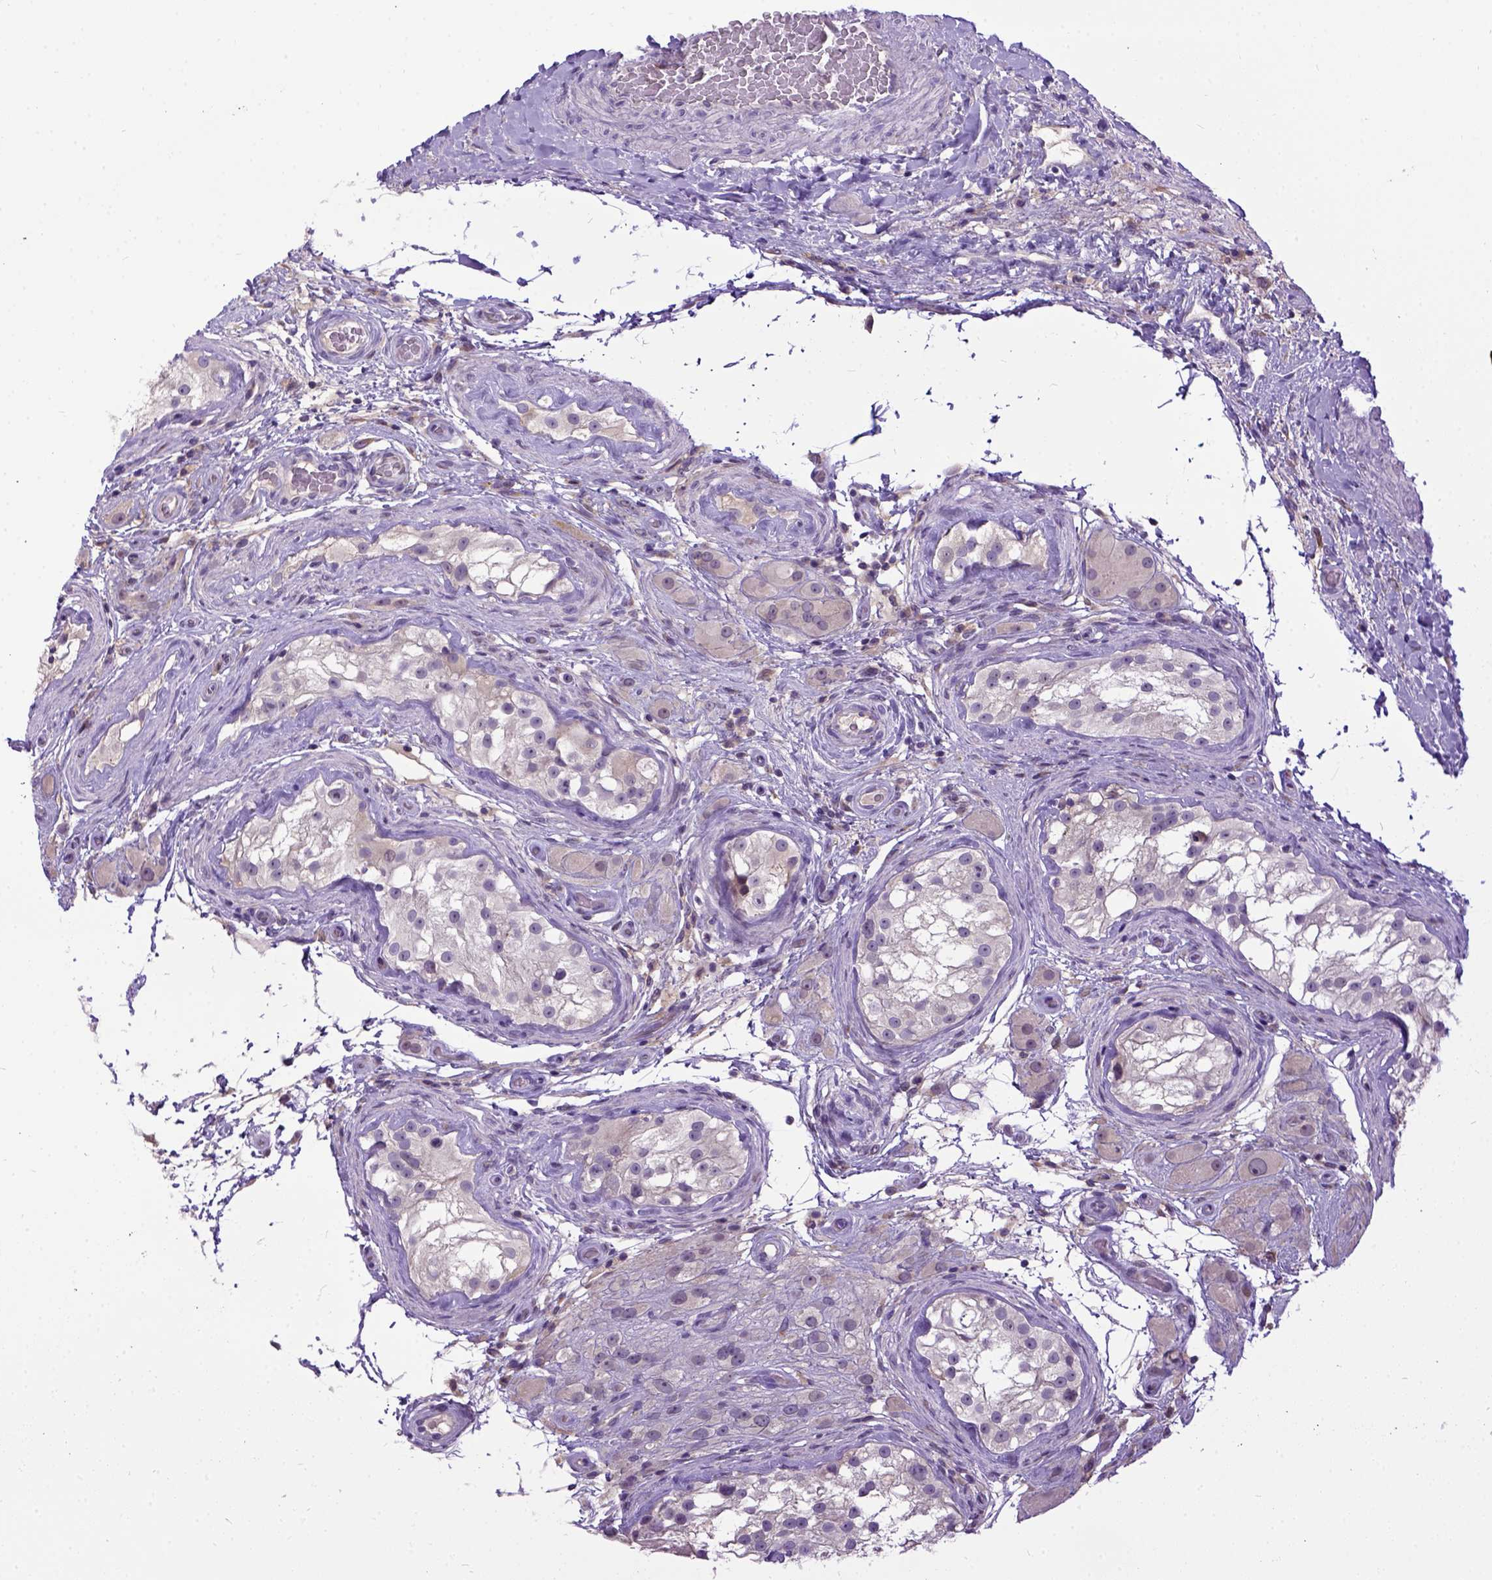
{"staining": {"intensity": "negative", "quantity": "none", "location": "none"}, "tissue": "testis cancer", "cell_type": "Tumor cells", "image_type": "cancer", "snomed": [{"axis": "morphology", "description": "Seminoma, NOS"}, {"axis": "morphology", "description": "Carcinoma, Embryonal, NOS"}, {"axis": "topography", "description": "Testis"}], "caption": "Protein analysis of testis seminoma shows no significant staining in tumor cells.", "gene": "NEK5", "patient": {"sex": "male", "age": 41}}